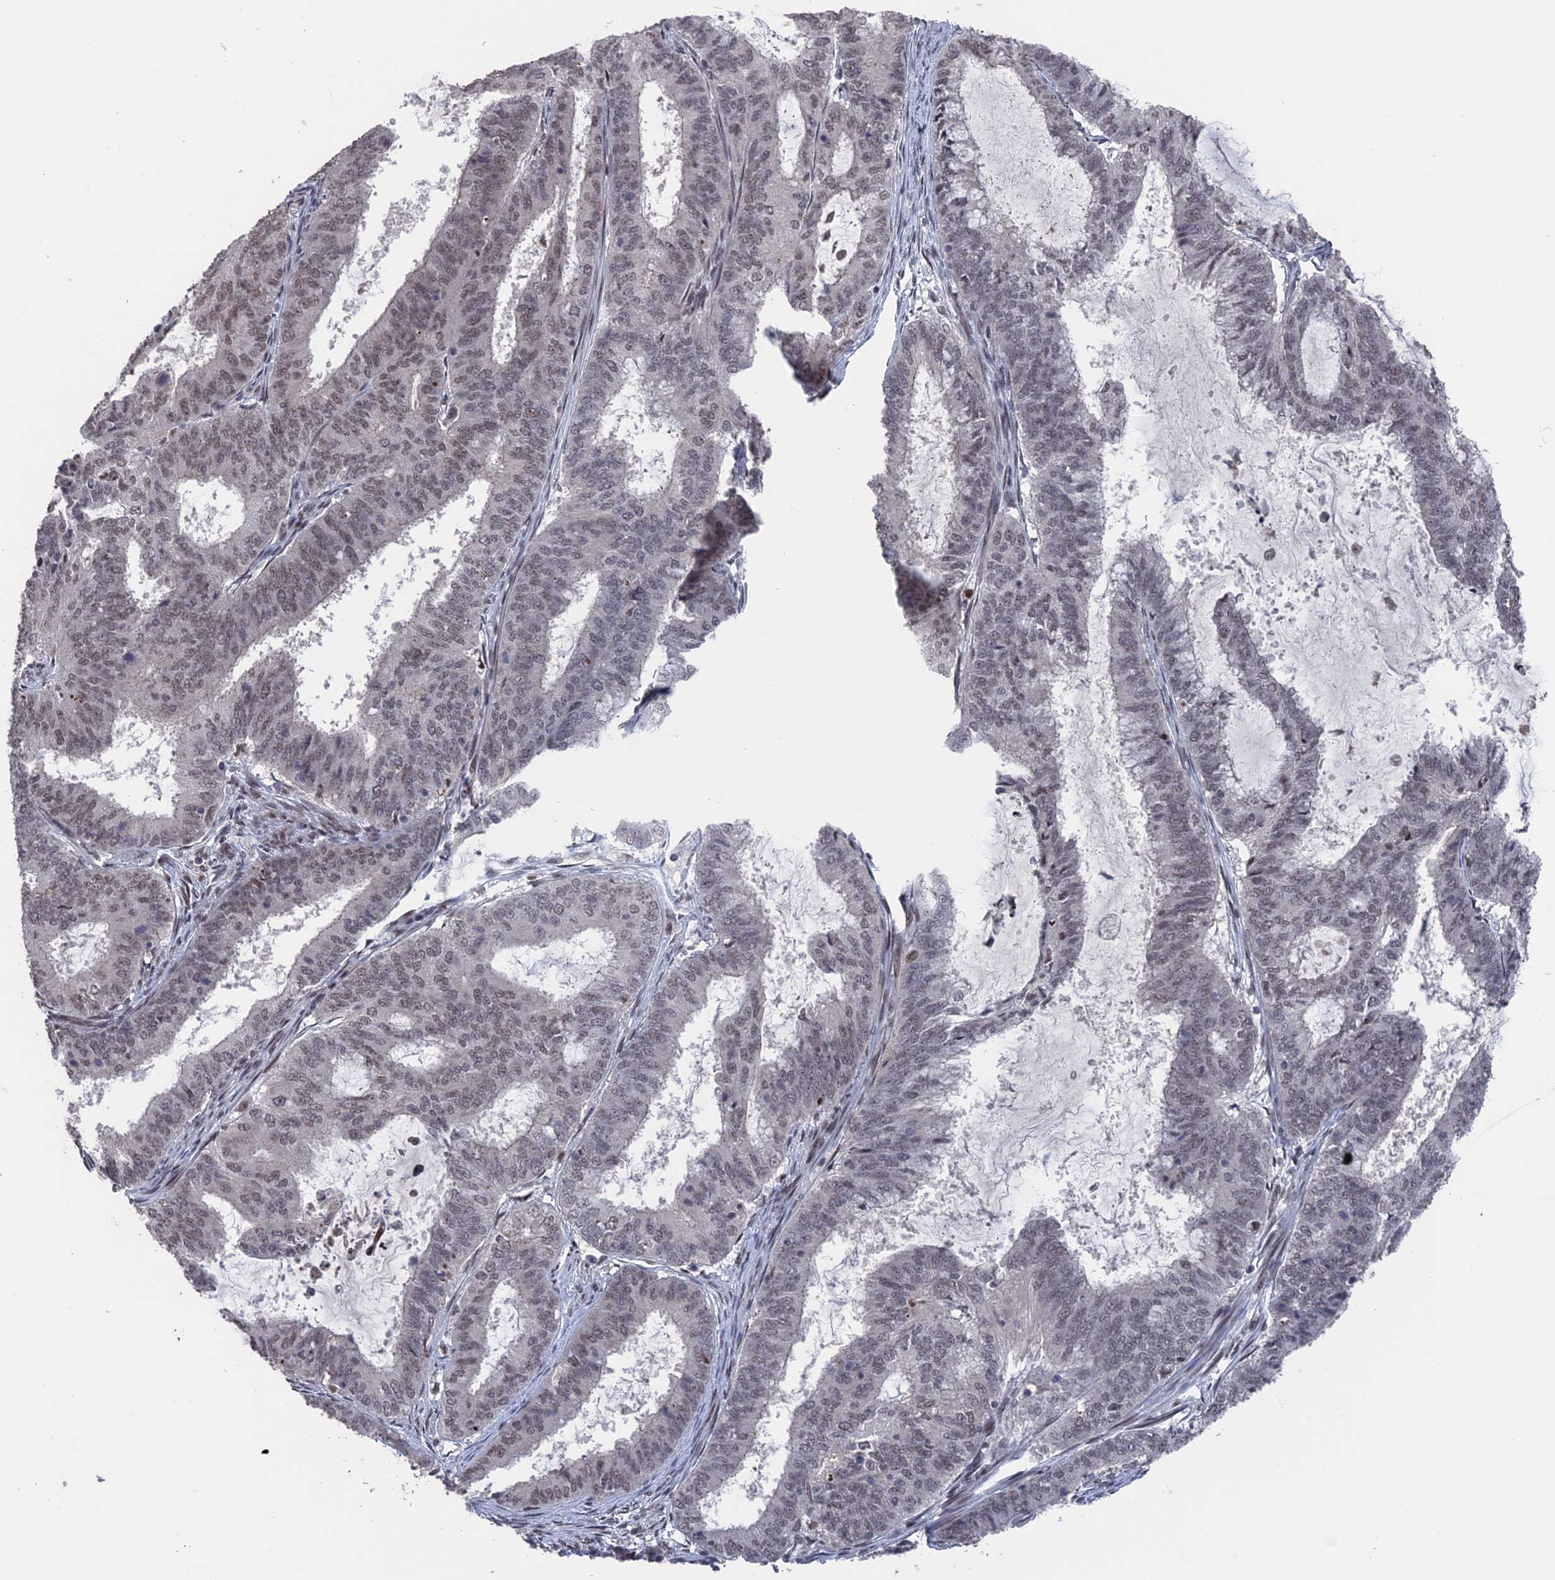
{"staining": {"intensity": "weak", "quantity": "25%-75%", "location": "nuclear"}, "tissue": "endometrial cancer", "cell_type": "Tumor cells", "image_type": "cancer", "snomed": [{"axis": "morphology", "description": "Adenocarcinoma, NOS"}, {"axis": "topography", "description": "Endometrium"}], "caption": "A photomicrograph showing weak nuclear staining in about 25%-75% of tumor cells in adenocarcinoma (endometrial), as visualized by brown immunohistochemical staining.", "gene": "NR2C2AP", "patient": {"sex": "female", "age": 51}}